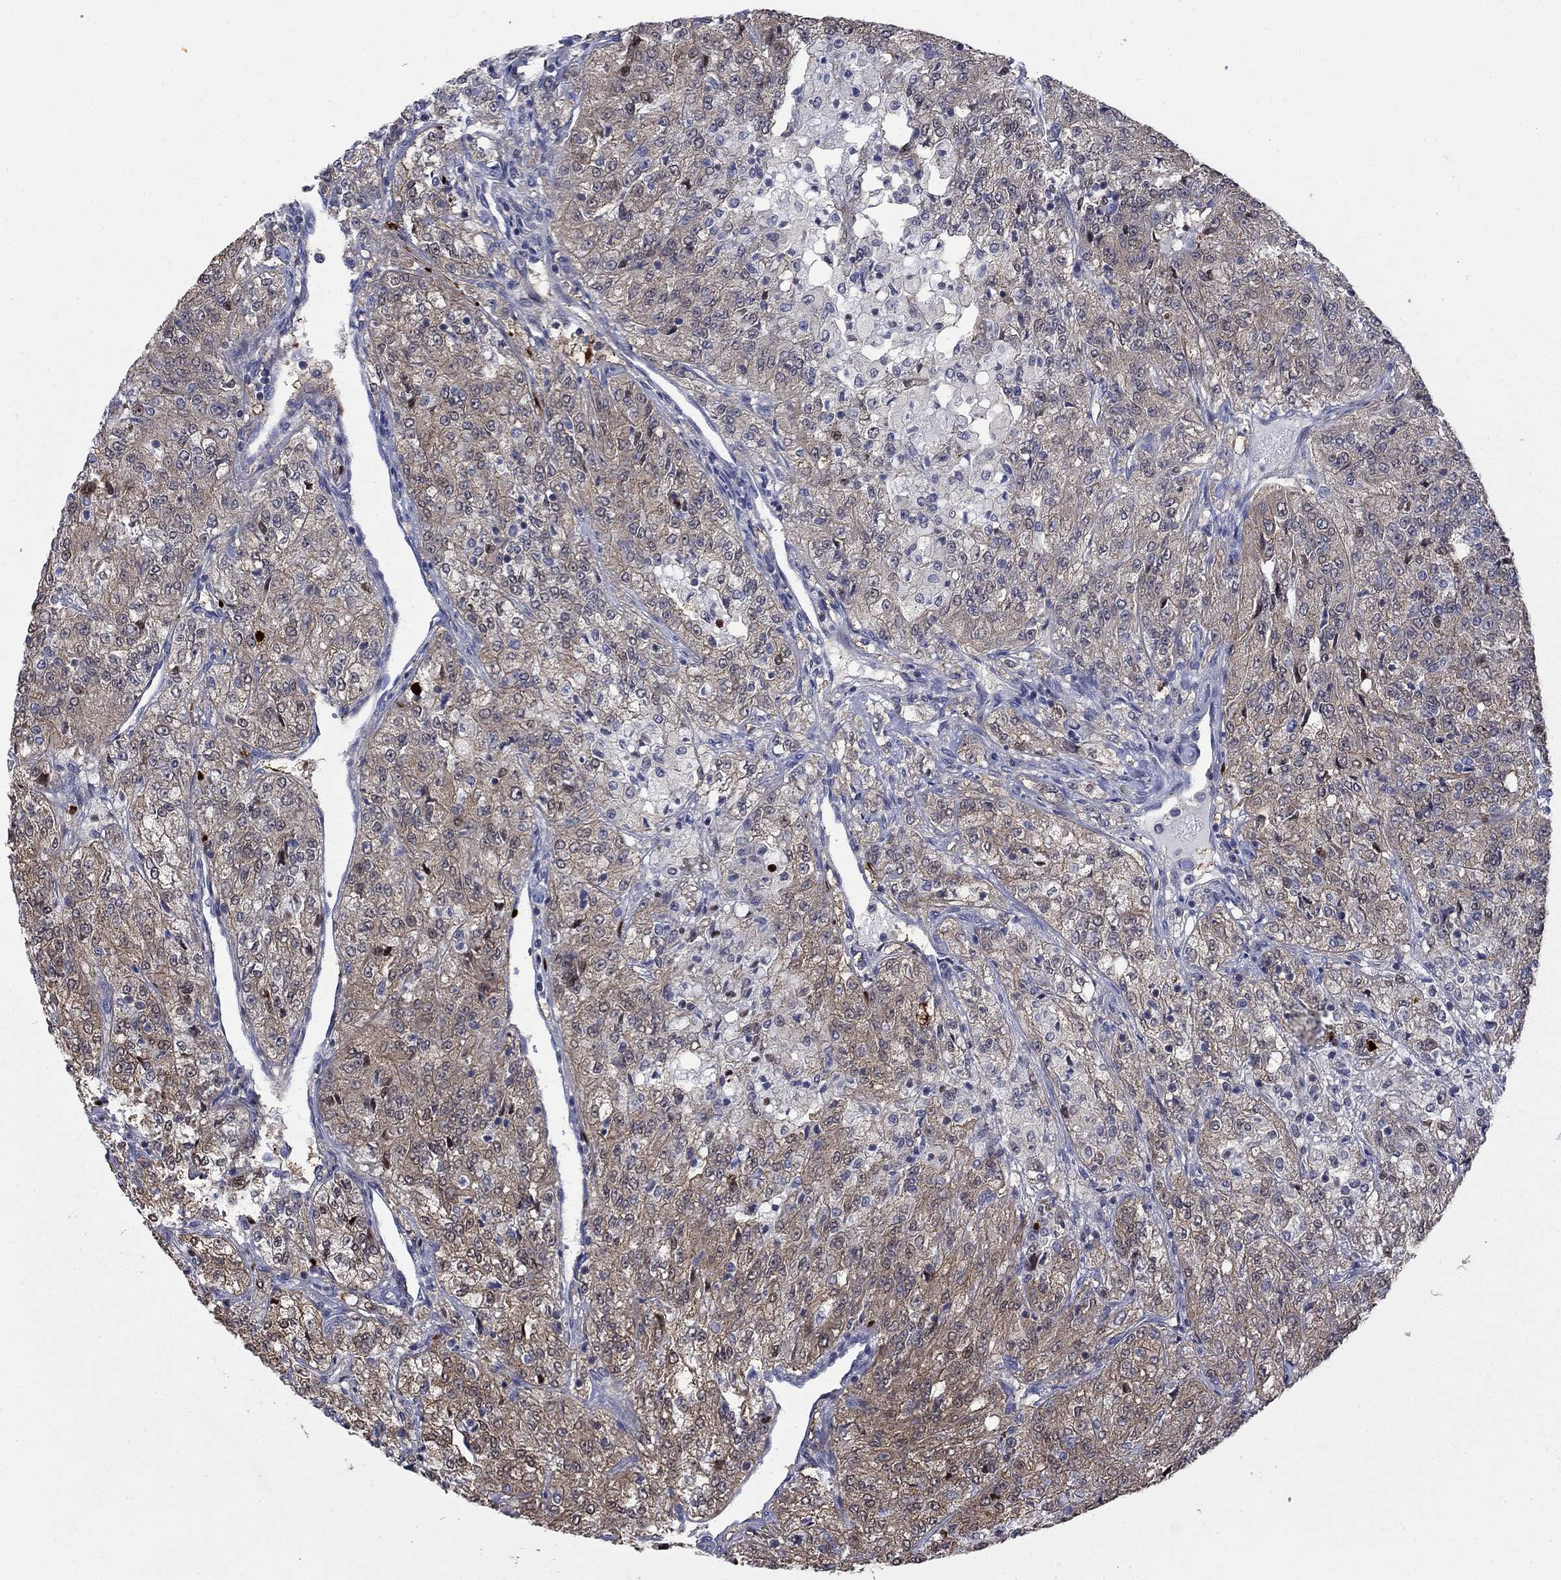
{"staining": {"intensity": "weak", "quantity": "25%-75%", "location": "cytoplasmic/membranous"}, "tissue": "renal cancer", "cell_type": "Tumor cells", "image_type": "cancer", "snomed": [{"axis": "morphology", "description": "Adenocarcinoma, NOS"}, {"axis": "topography", "description": "Kidney"}], "caption": "A low amount of weak cytoplasmic/membranous expression is present in about 25%-75% of tumor cells in renal cancer tissue.", "gene": "PDZD2", "patient": {"sex": "female", "age": 63}}